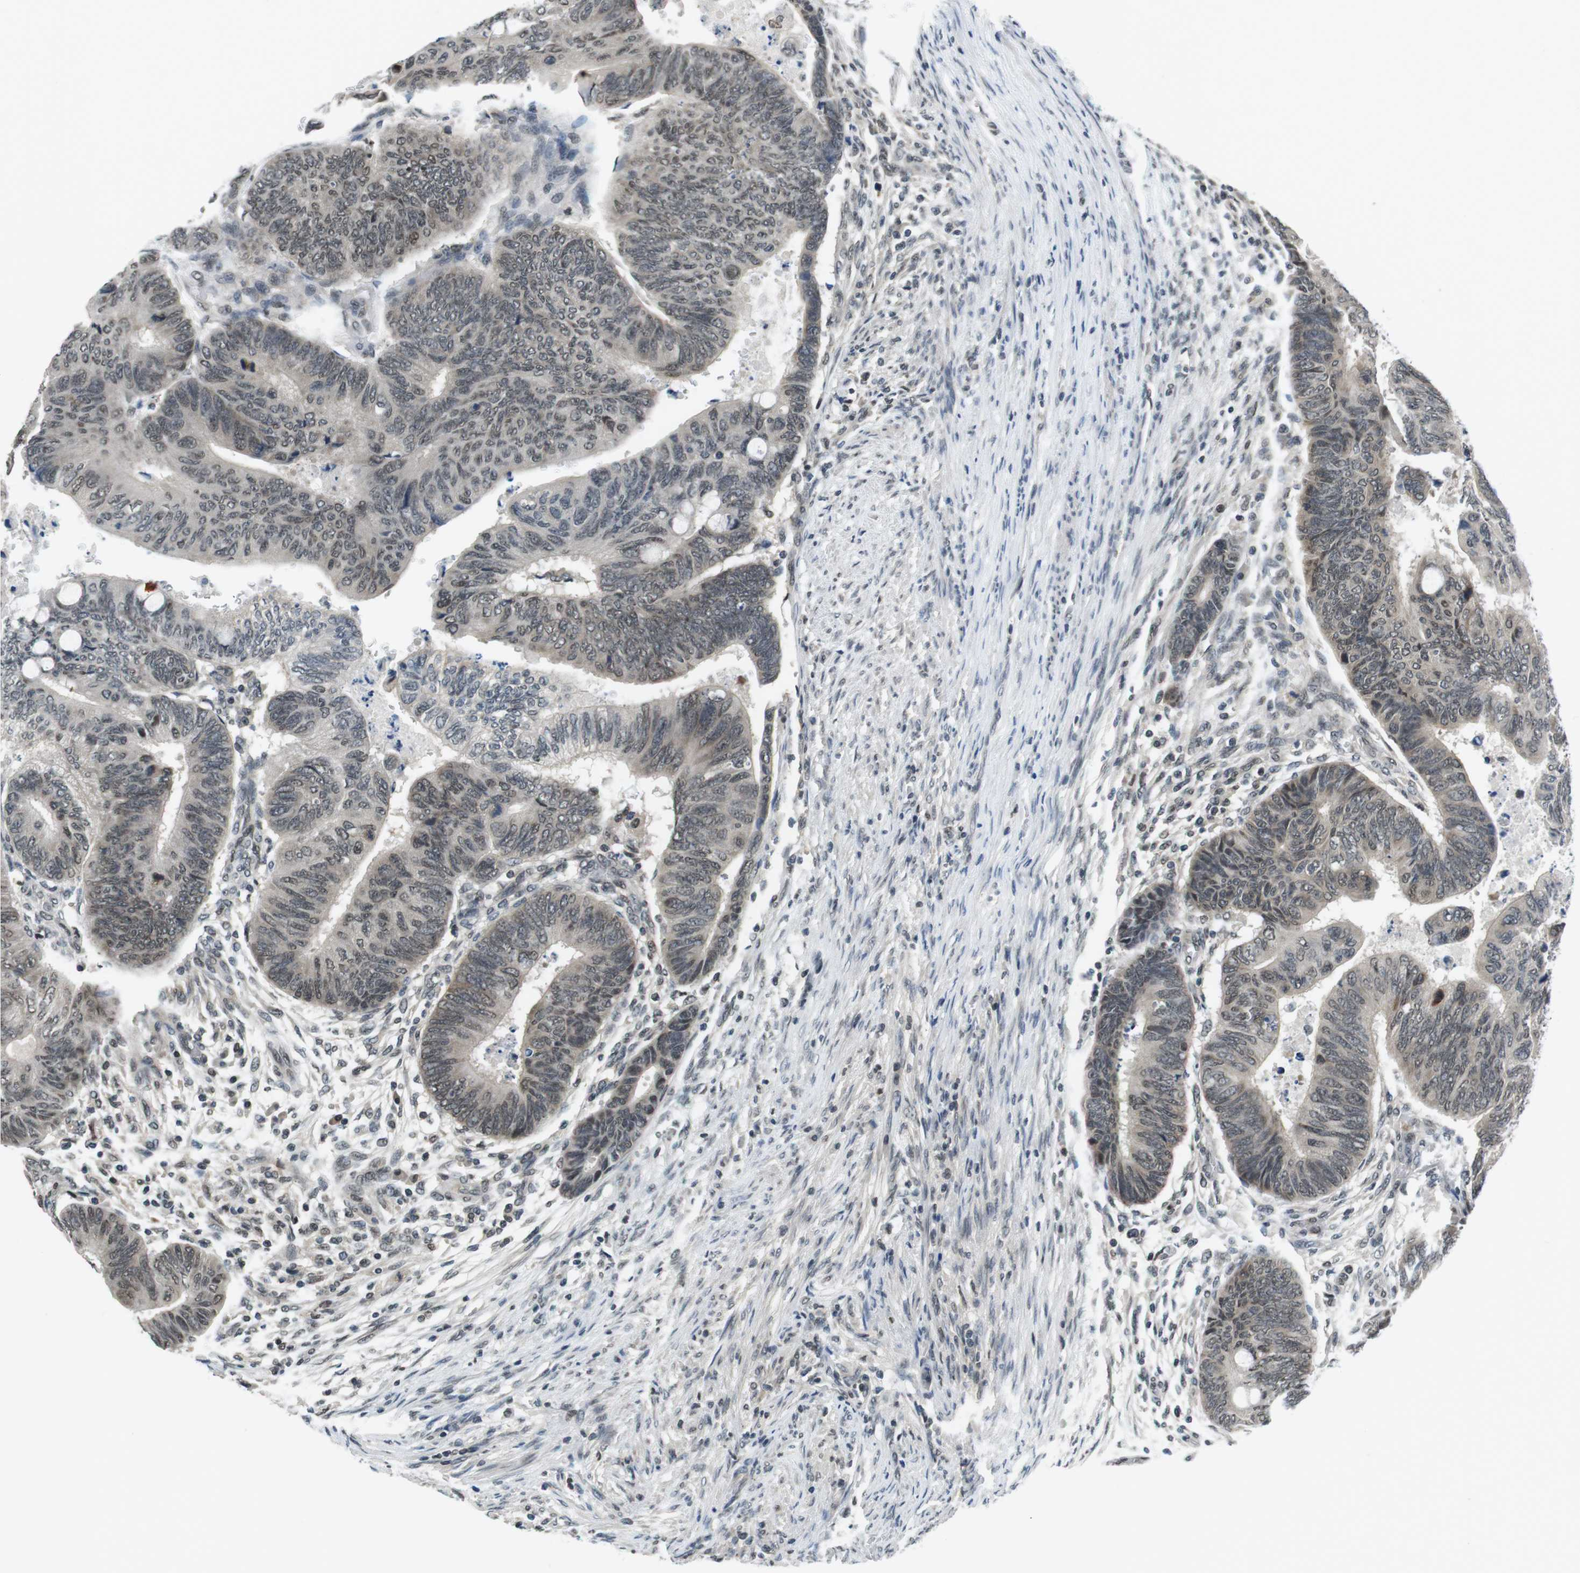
{"staining": {"intensity": "negative", "quantity": "none", "location": "none"}, "tissue": "colorectal cancer", "cell_type": "Tumor cells", "image_type": "cancer", "snomed": [{"axis": "morphology", "description": "Normal tissue, NOS"}, {"axis": "morphology", "description": "Adenocarcinoma, NOS"}, {"axis": "topography", "description": "Rectum"}, {"axis": "topography", "description": "Peripheral nerve tissue"}], "caption": "A photomicrograph of colorectal cancer stained for a protein shows no brown staining in tumor cells. Nuclei are stained in blue.", "gene": "NEK4", "patient": {"sex": "male", "age": 92}}